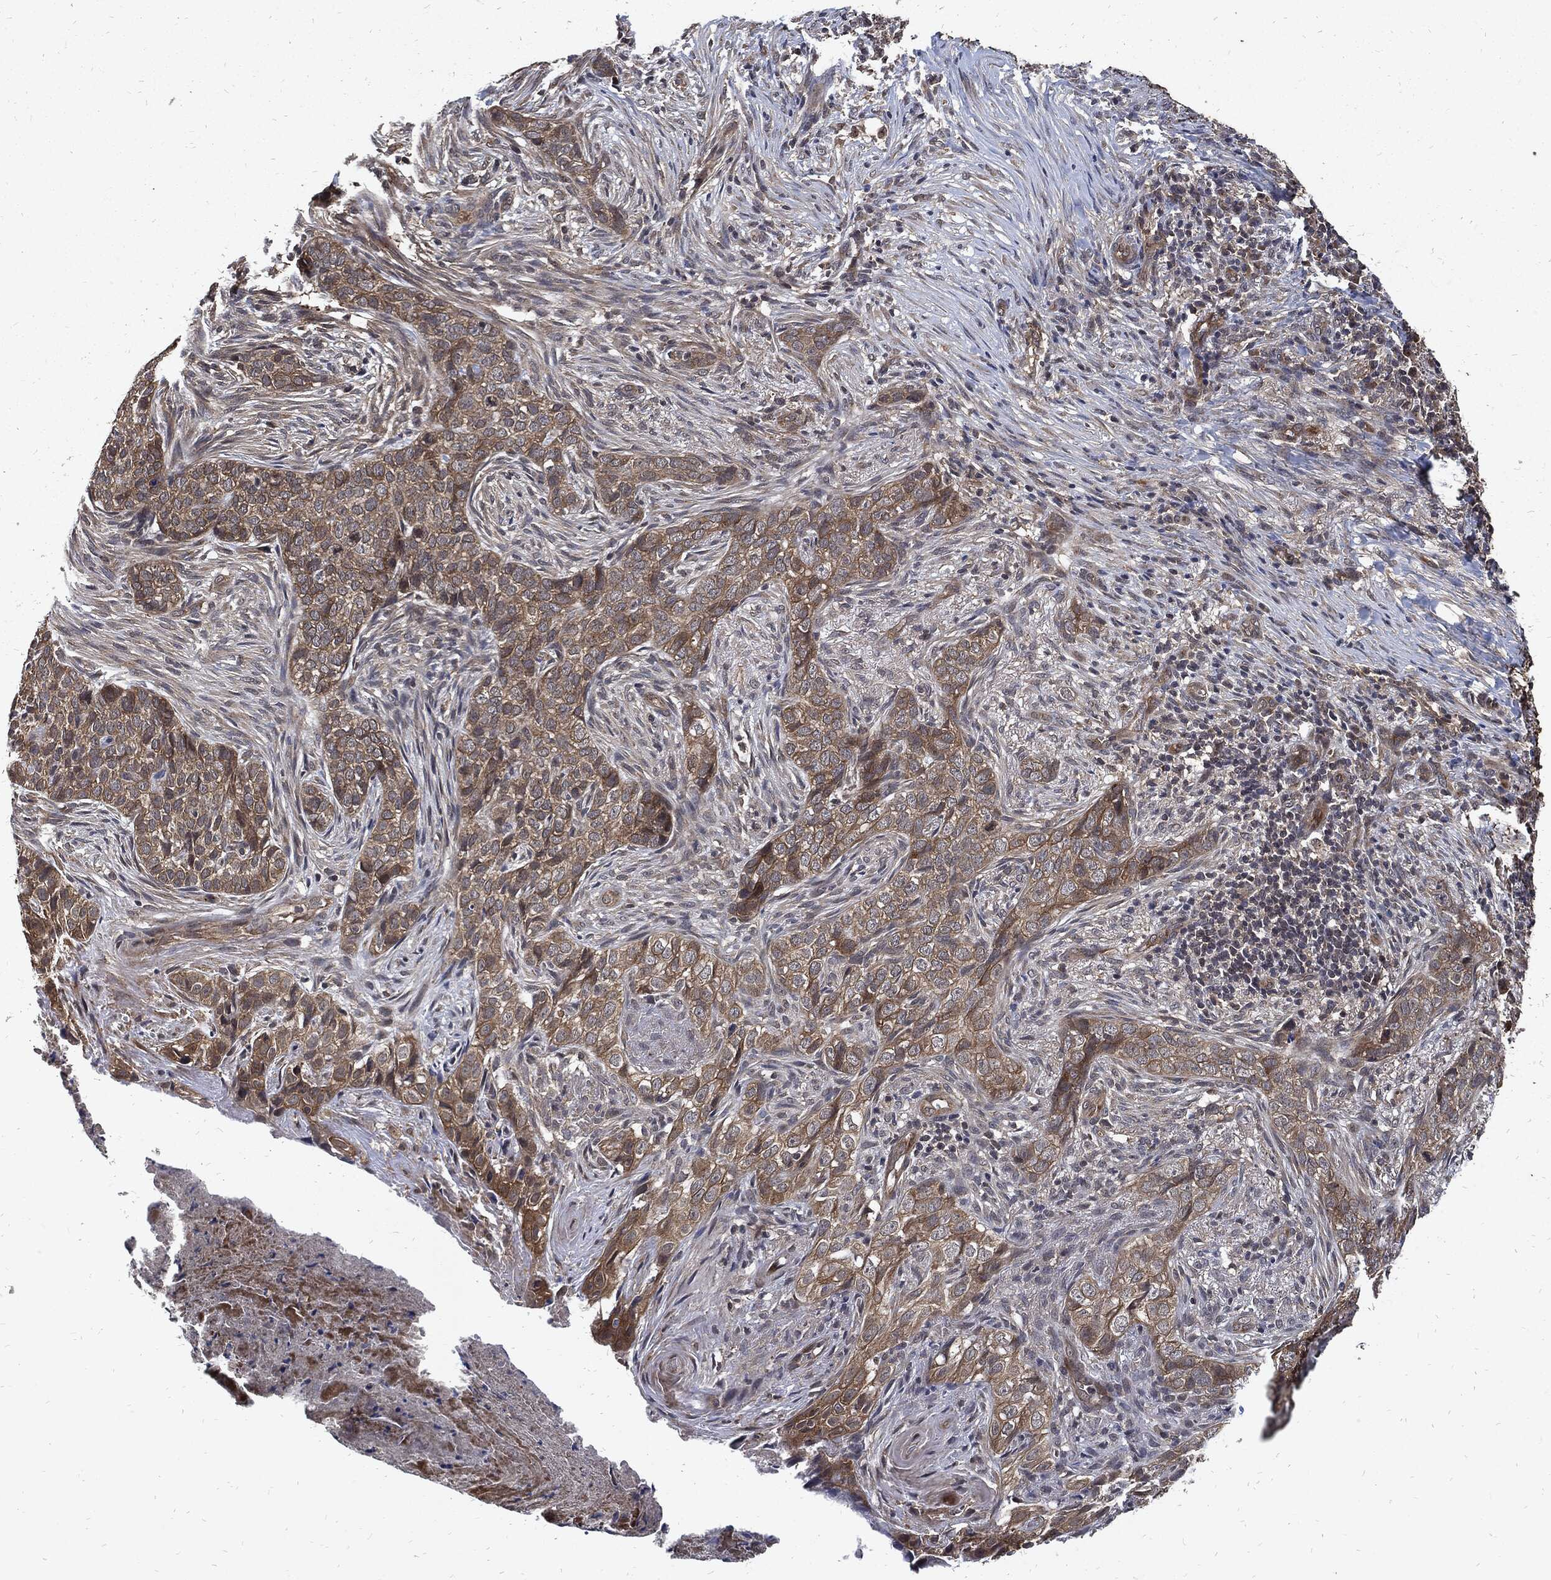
{"staining": {"intensity": "moderate", "quantity": ">75%", "location": "cytoplasmic/membranous"}, "tissue": "skin cancer", "cell_type": "Tumor cells", "image_type": "cancer", "snomed": [{"axis": "morphology", "description": "Squamous cell carcinoma, NOS"}, {"axis": "topography", "description": "Skin"}], "caption": "Moderate cytoplasmic/membranous staining for a protein is appreciated in approximately >75% of tumor cells of skin squamous cell carcinoma using immunohistochemistry (IHC).", "gene": "DCTN1", "patient": {"sex": "male", "age": 88}}